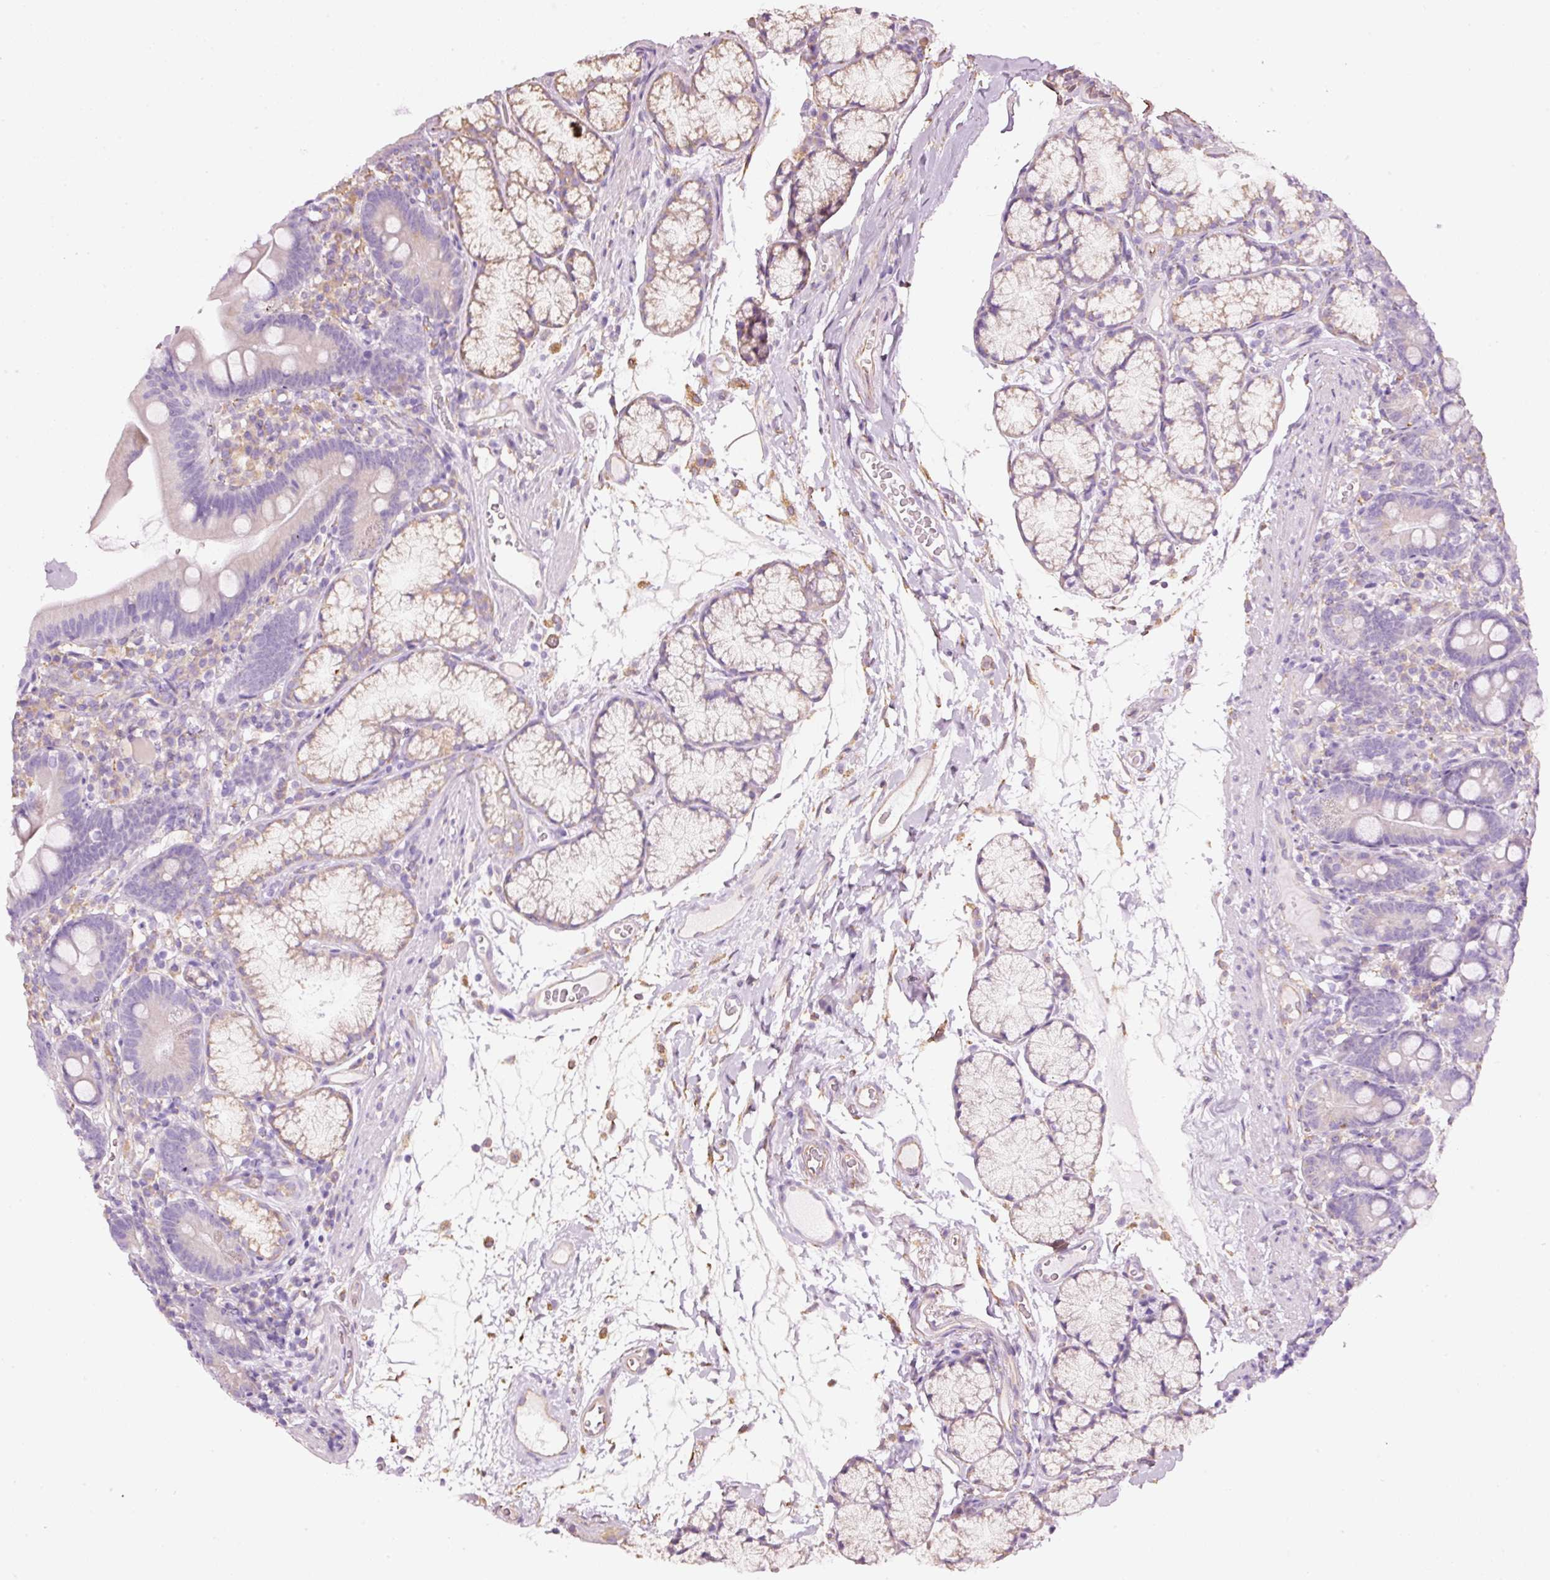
{"staining": {"intensity": "weak", "quantity": "<25%", "location": "cytoplasmic/membranous"}, "tissue": "duodenum", "cell_type": "Glandular cells", "image_type": "normal", "snomed": [{"axis": "morphology", "description": "Normal tissue, NOS"}, {"axis": "topography", "description": "Duodenum"}], "caption": "IHC histopathology image of normal human duodenum stained for a protein (brown), which demonstrates no staining in glandular cells. (Brightfield microscopy of DAB (3,3'-diaminobenzidine) immunohistochemistry at high magnification).", "gene": "GCG", "patient": {"sex": "female", "age": 67}}